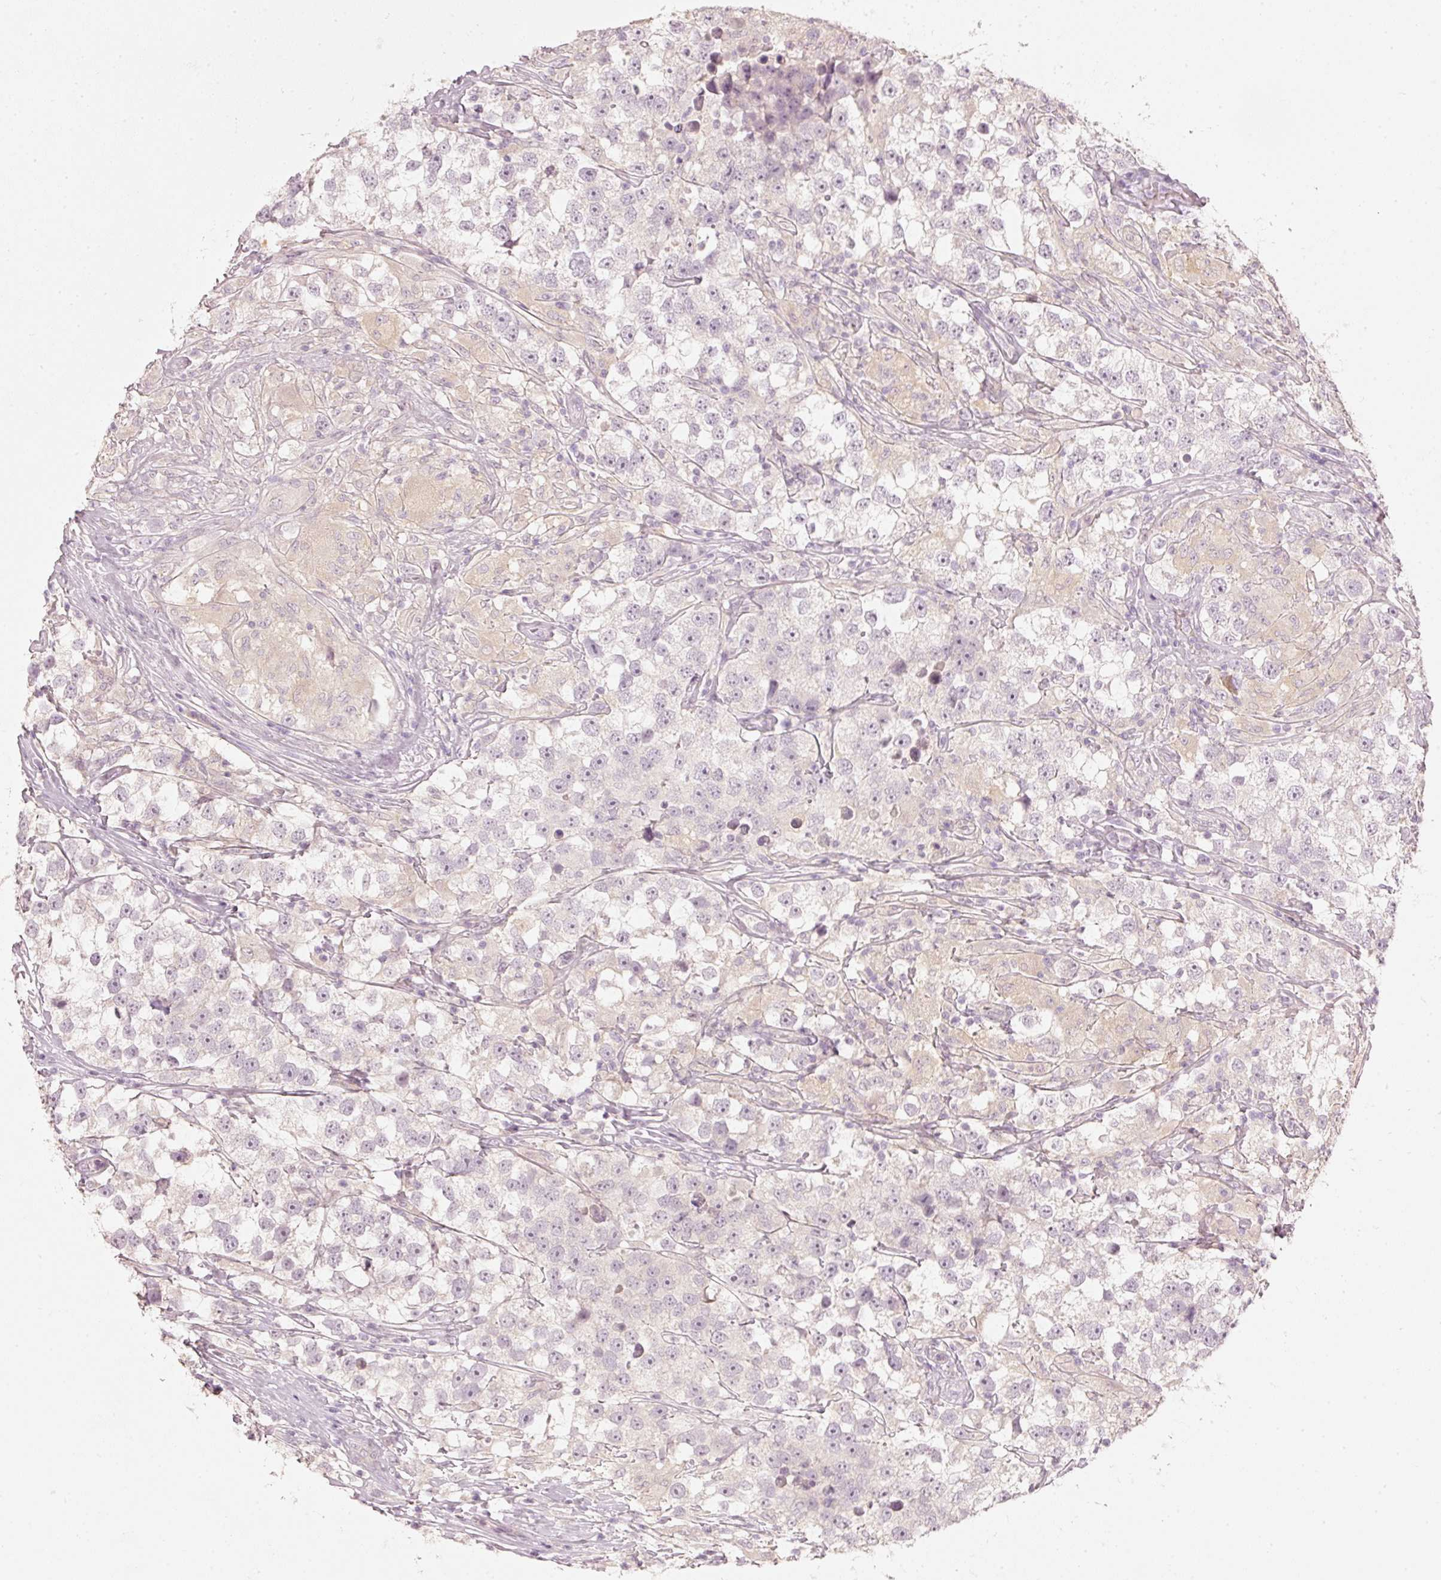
{"staining": {"intensity": "negative", "quantity": "none", "location": "none"}, "tissue": "testis cancer", "cell_type": "Tumor cells", "image_type": "cancer", "snomed": [{"axis": "morphology", "description": "Seminoma, NOS"}, {"axis": "topography", "description": "Testis"}], "caption": "This image is of testis cancer stained with immunohistochemistry to label a protein in brown with the nuclei are counter-stained blue. There is no positivity in tumor cells.", "gene": "STEAP1", "patient": {"sex": "male", "age": 46}}